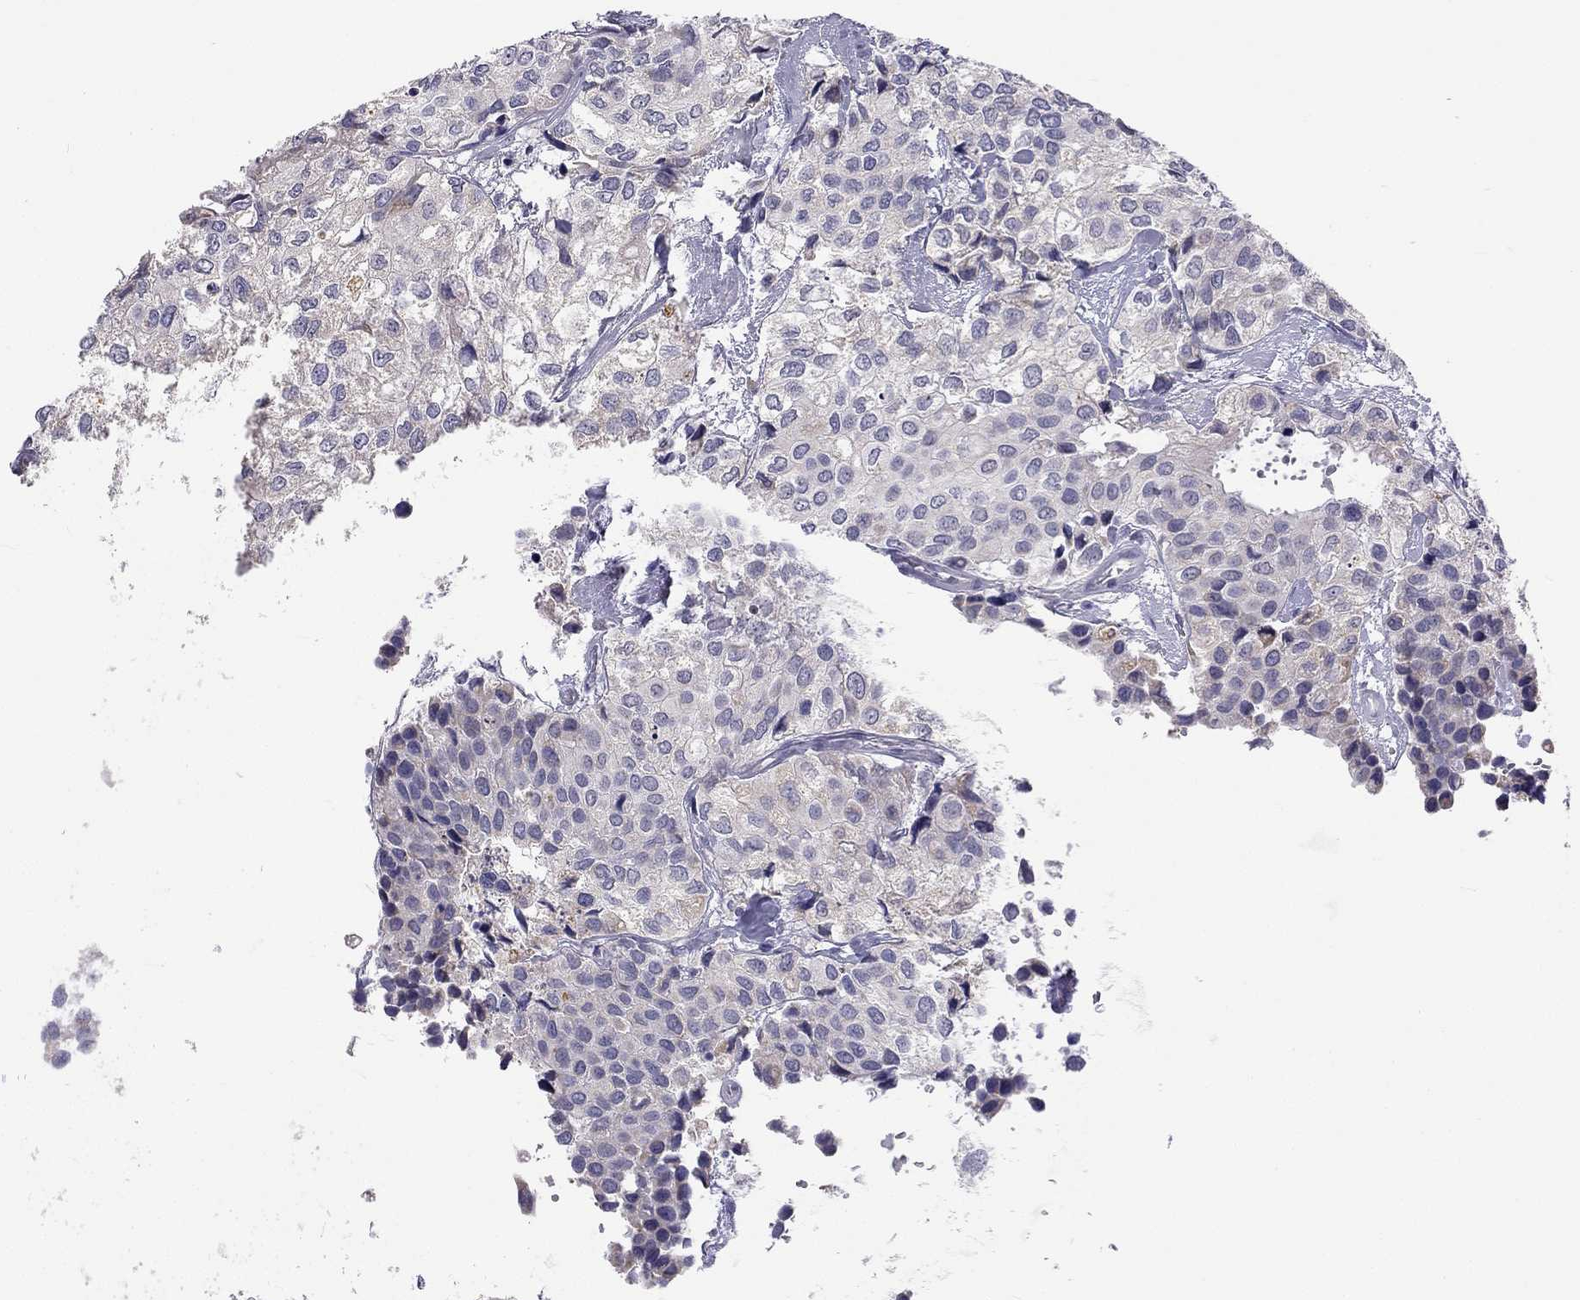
{"staining": {"intensity": "negative", "quantity": "none", "location": "none"}, "tissue": "urothelial cancer", "cell_type": "Tumor cells", "image_type": "cancer", "snomed": [{"axis": "morphology", "description": "Urothelial carcinoma, High grade"}, {"axis": "topography", "description": "Urinary bladder"}], "caption": "Protein analysis of urothelial cancer reveals no significant staining in tumor cells.", "gene": "C5orf49", "patient": {"sex": "male", "age": 73}}